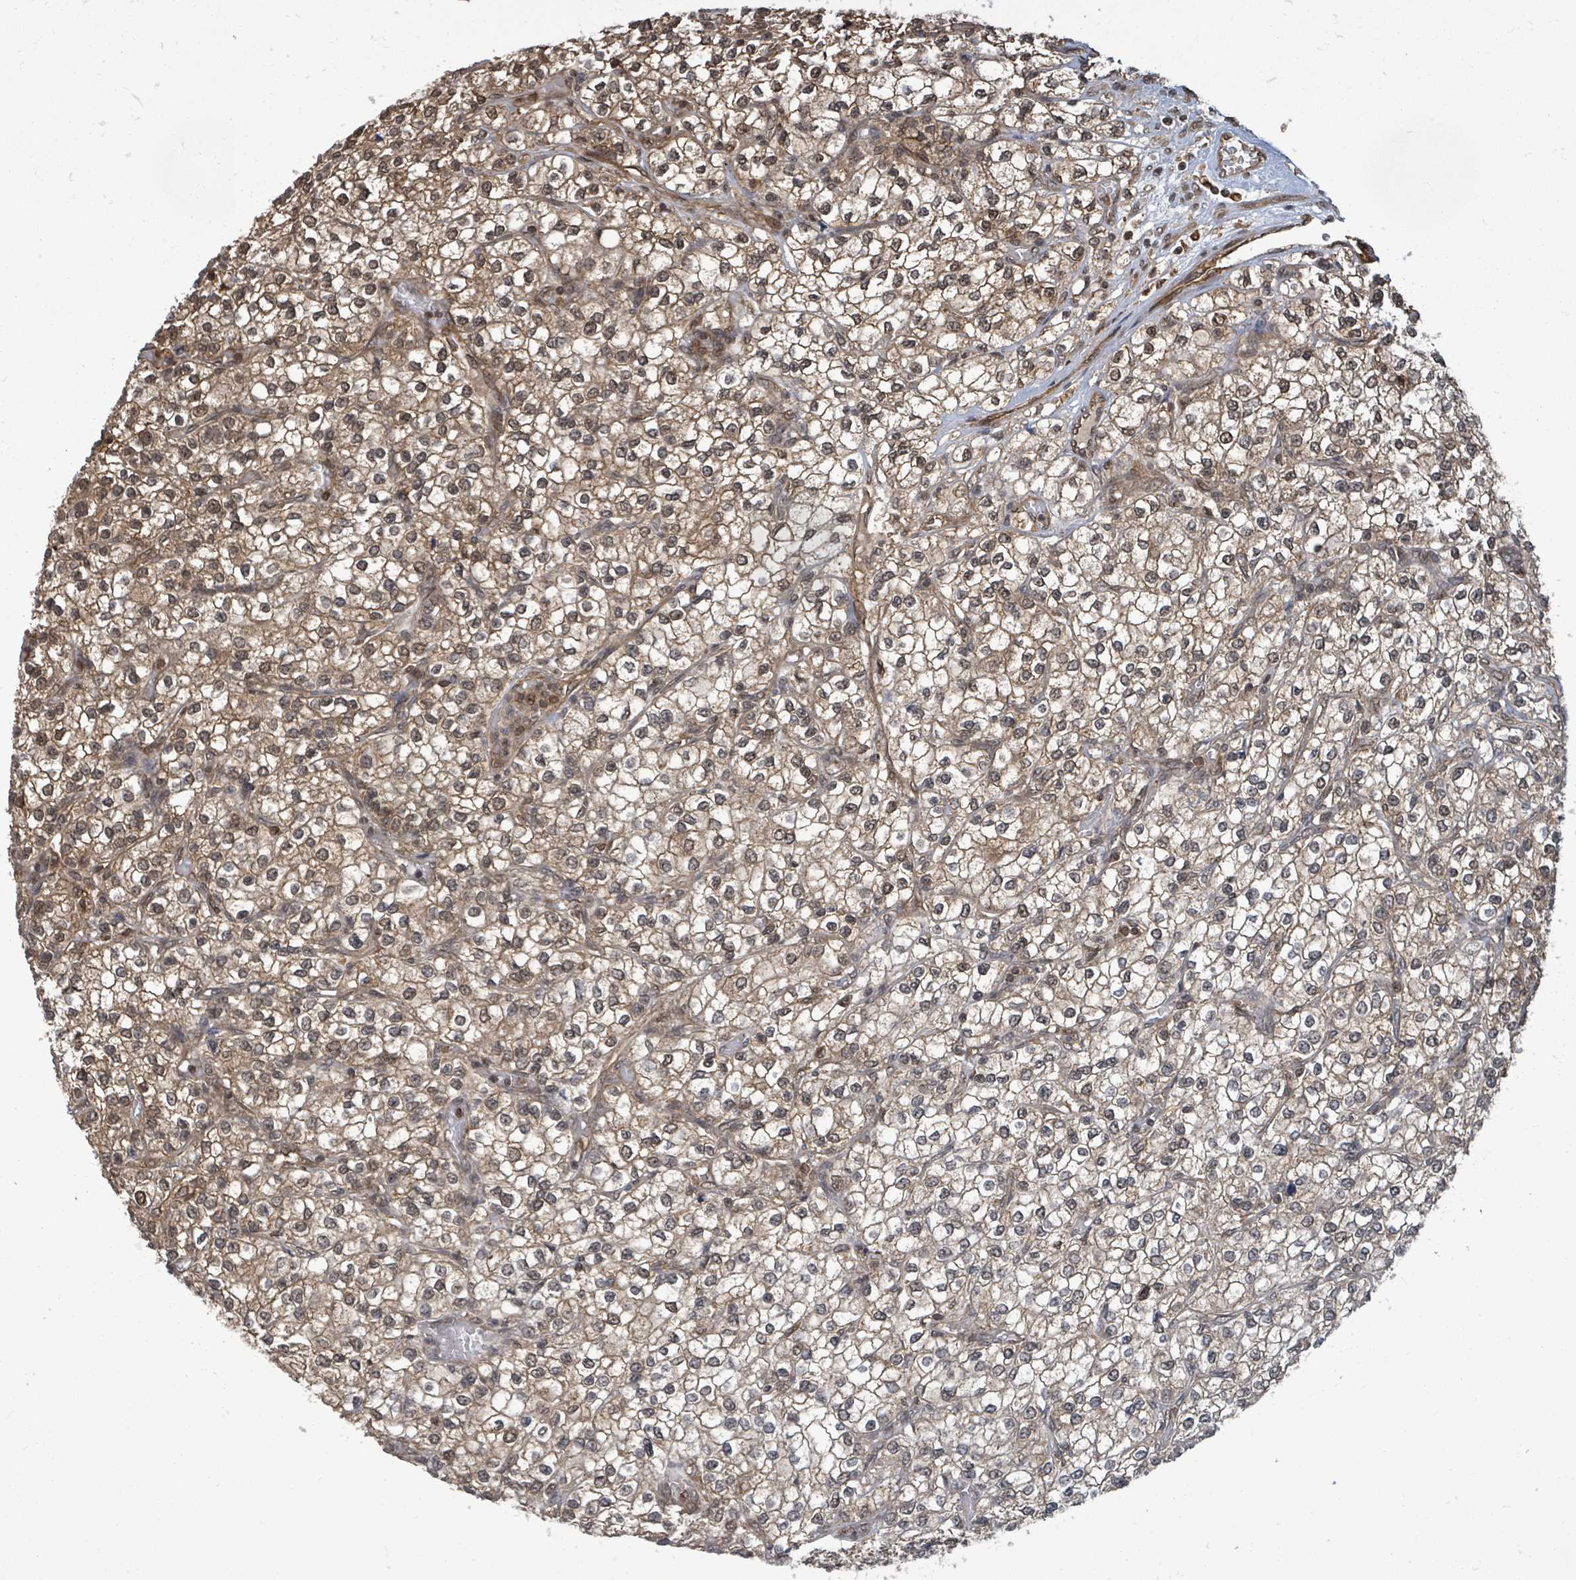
{"staining": {"intensity": "moderate", "quantity": ">75%", "location": "cytoplasmic/membranous"}, "tissue": "renal cancer", "cell_type": "Tumor cells", "image_type": "cancer", "snomed": [{"axis": "morphology", "description": "Adenocarcinoma, NOS"}, {"axis": "topography", "description": "Kidney"}], "caption": "Adenocarcinoma (renal) stained with DAB (3,3'-diaminobenzidine) immunohistochemistry (IHC) demonstrates medium levels of moderate cytoplasmic/membranous staining in about >75% of tumor cells.", "gene": "KLC1", "patient": {"sex": "male", "age": 80}}